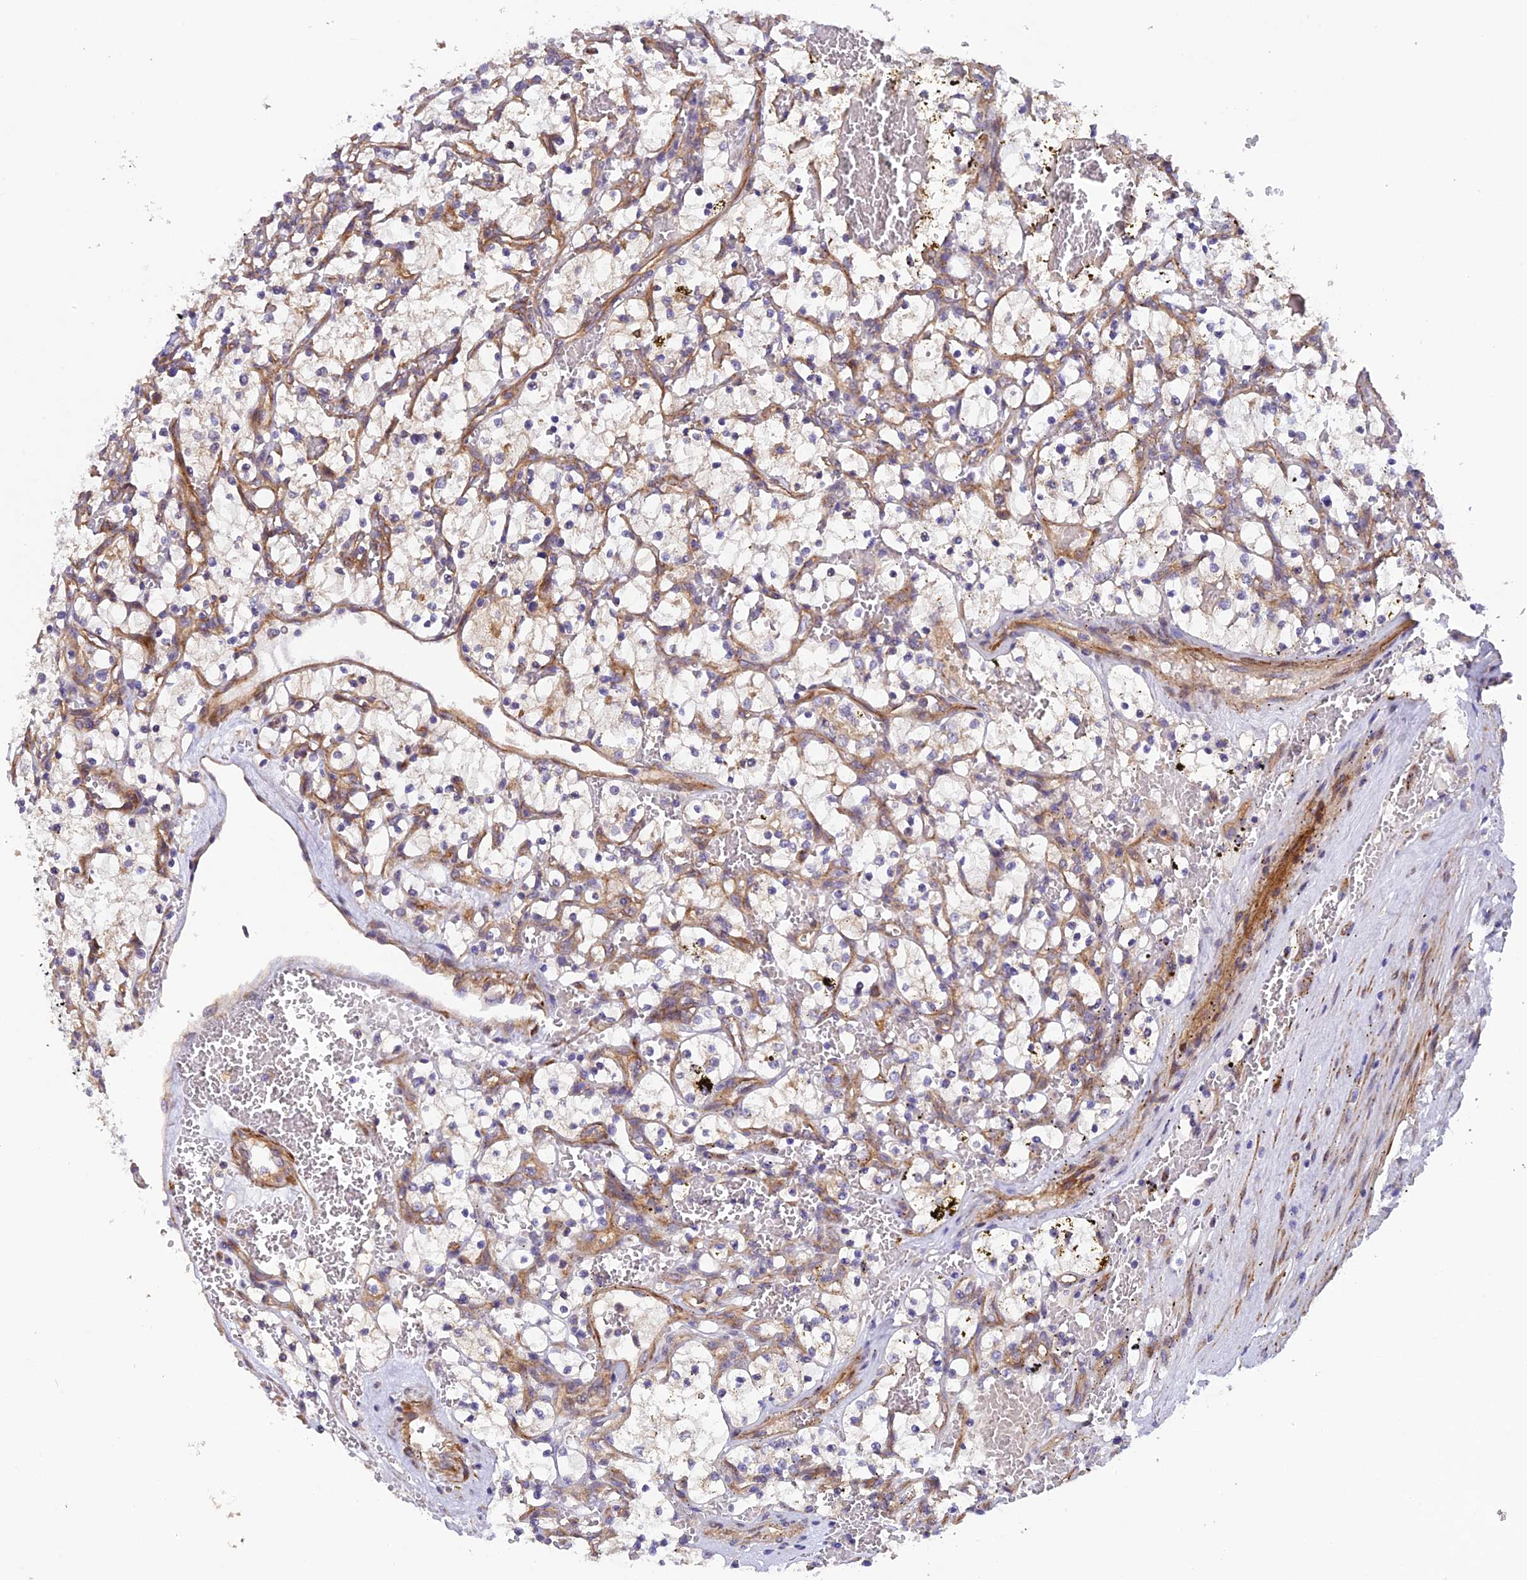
{"staining": {"intensity": "negative", "quantity": "none", "location": "none"}, "tissue": "renal cancer", "cell_type": "Tumor cells", "image_type": "cancer", "snomed": [{"axis": "morphology", "description": "Adenocarcinoma, NOS"}, {"axis": "topography", "description": "Kidney"}], "caption": "Tumor cells show no significant staining in renal cancer.", "gene": "ADAMTS15", "patient": {"sex": "female", "age": 69}}